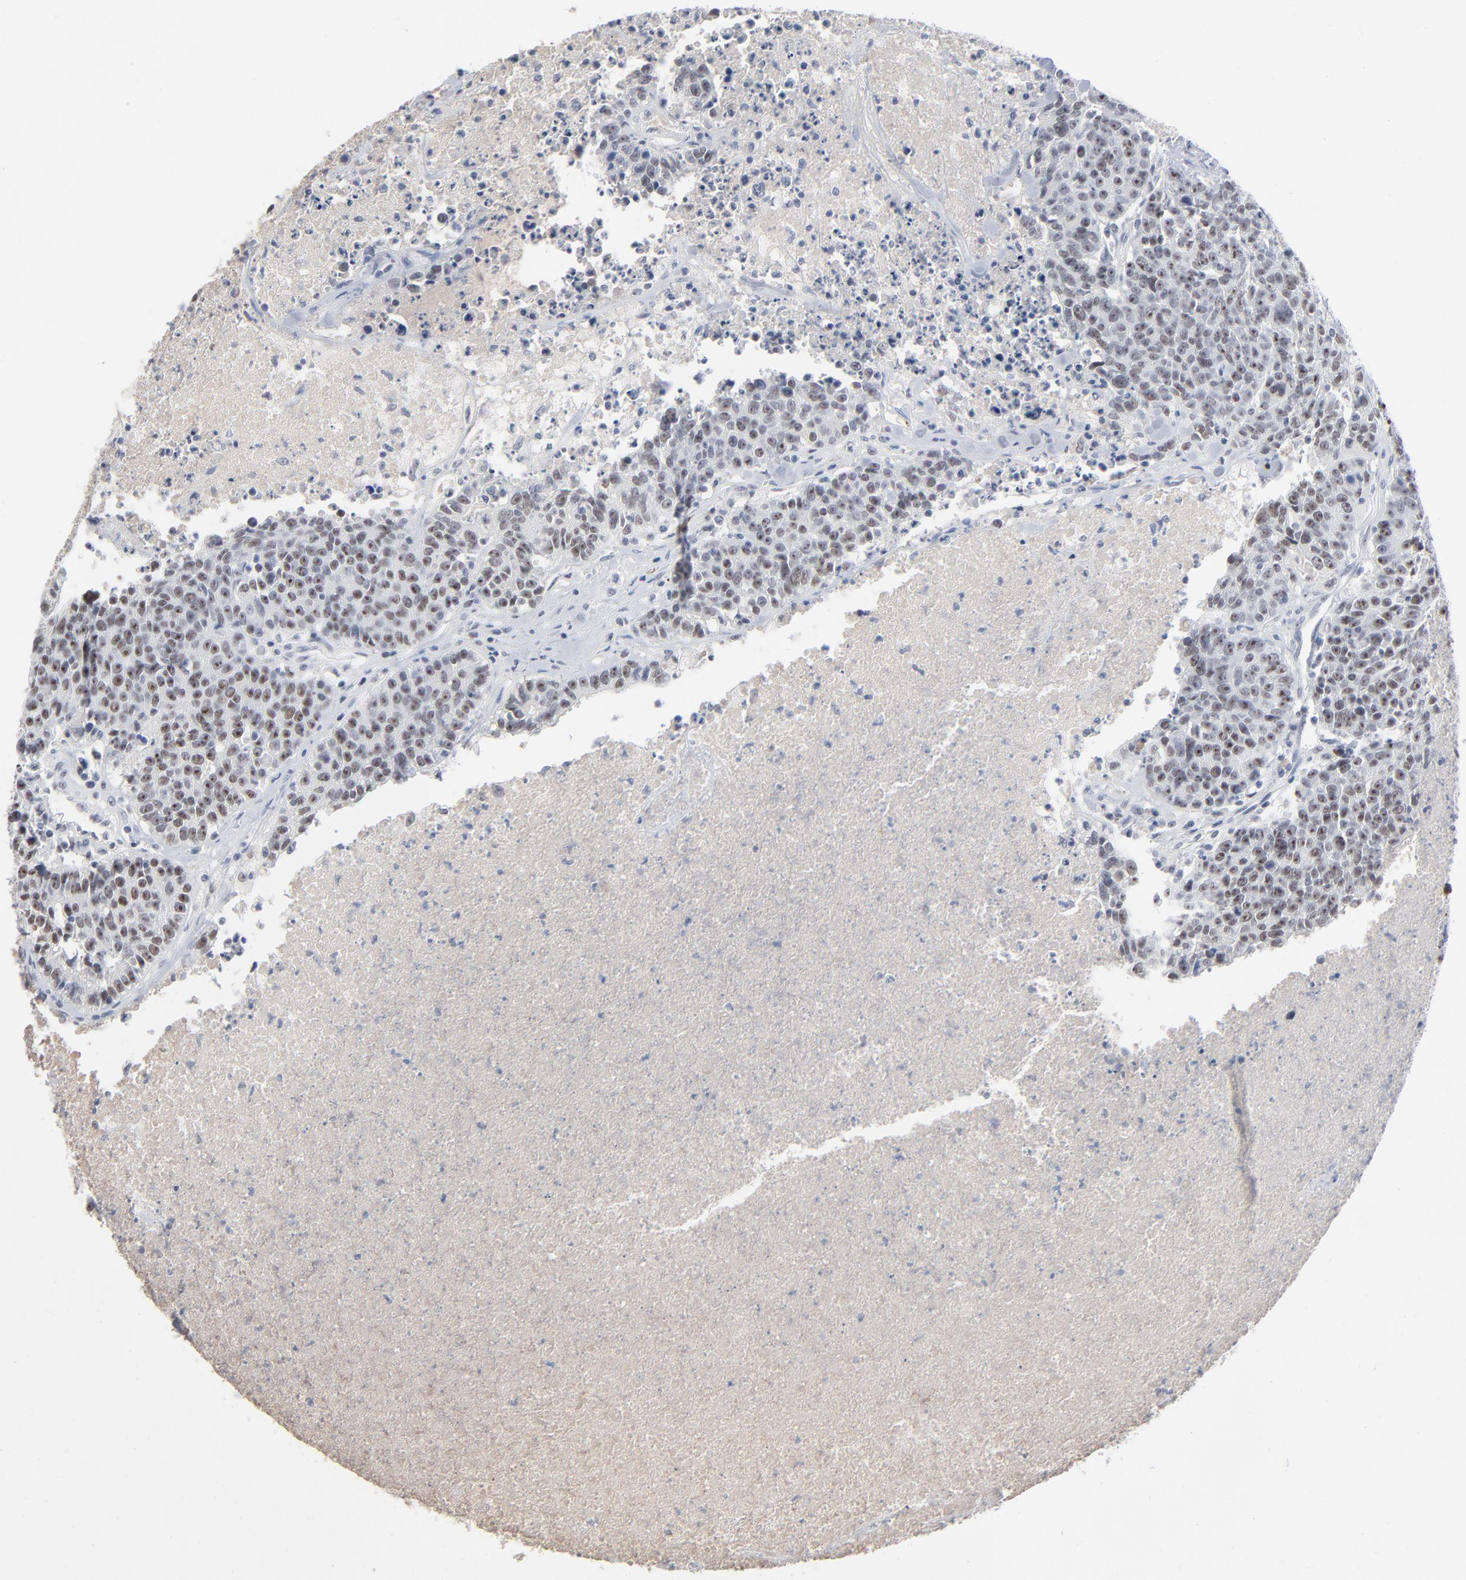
{"staining": {"intensity": "weak", "quantity": ">75%", "location": "nuclear"}, "tissue": "colorectal cancer", "cell_type": "Tumor cells", "image_type": "cancer", "snomed": [{"axis": "morphology", "description": "Adenocarcinoma, NOS"}, {"axis": "topography", "description": "Colon"}], "caption": "Colorectal cancer tissue exhibits weak nuclear staining in approximately >75% of tumor cells", "gene": "MPHOSPH6", "patient": {"sex": "female", "age": 53}}